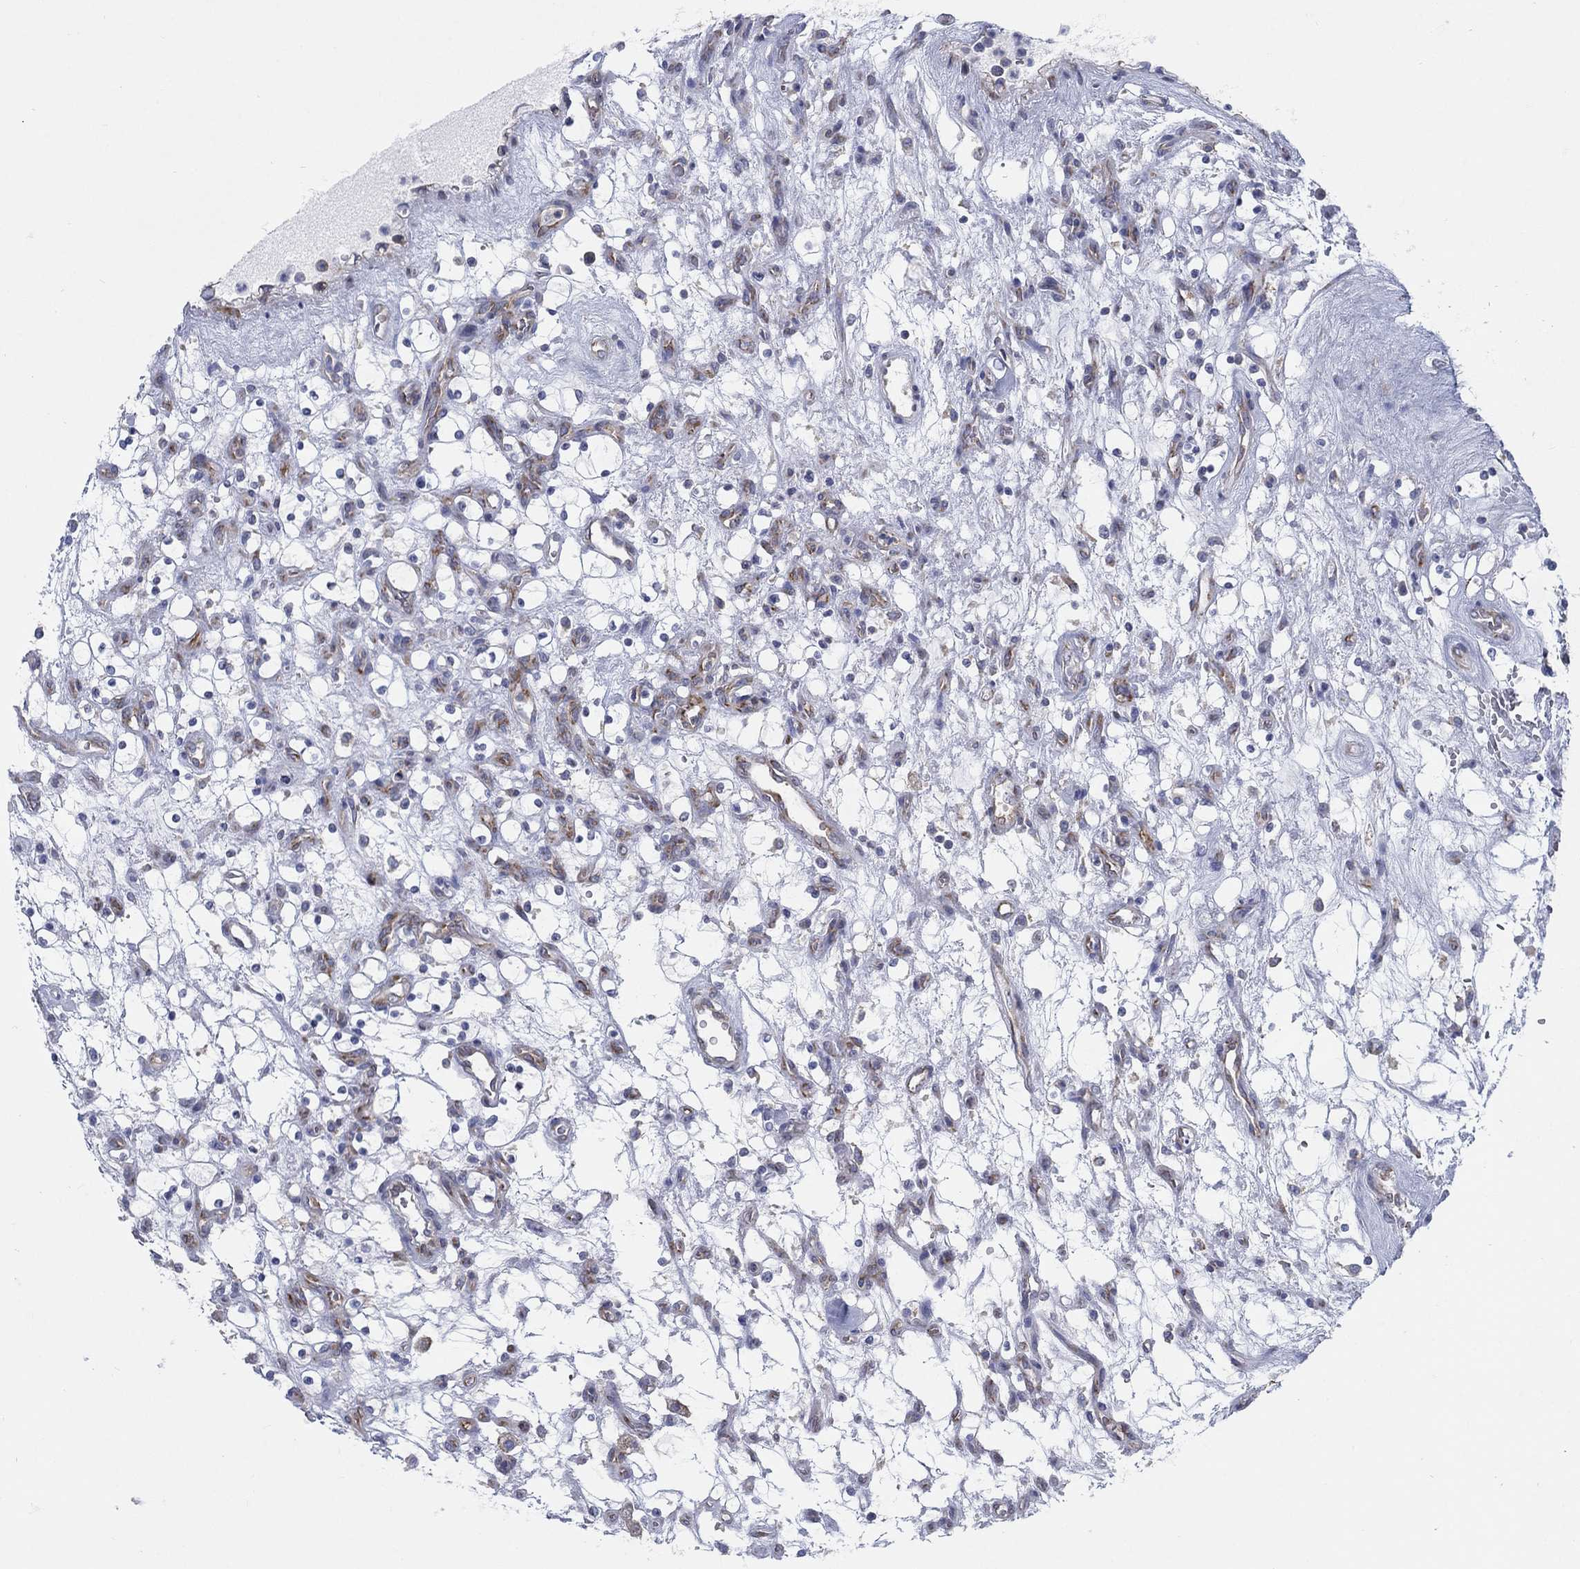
{"staining": {"intensity": "weak", "quantity": "<25%", "location": "cytoplasmic/membranous"}, "tissue": "renal cancer", "cell_type": "Tumor cells", "image_type": "cancer", "snomed": [{"axis": "morphology", "description": "Adenocarcinoma, NOS"}, {"axis": "topography", "description": "Kidney"}], "caption": "High power microscopy photomicrograph of an immunohistochemistry (IHC) histopathology image of renal cancer (adenocarcinoma), revealing no significant positivity in tumor cells.", "gene": "TMEM59", "patient": {"sex": "female", "age": 69}}